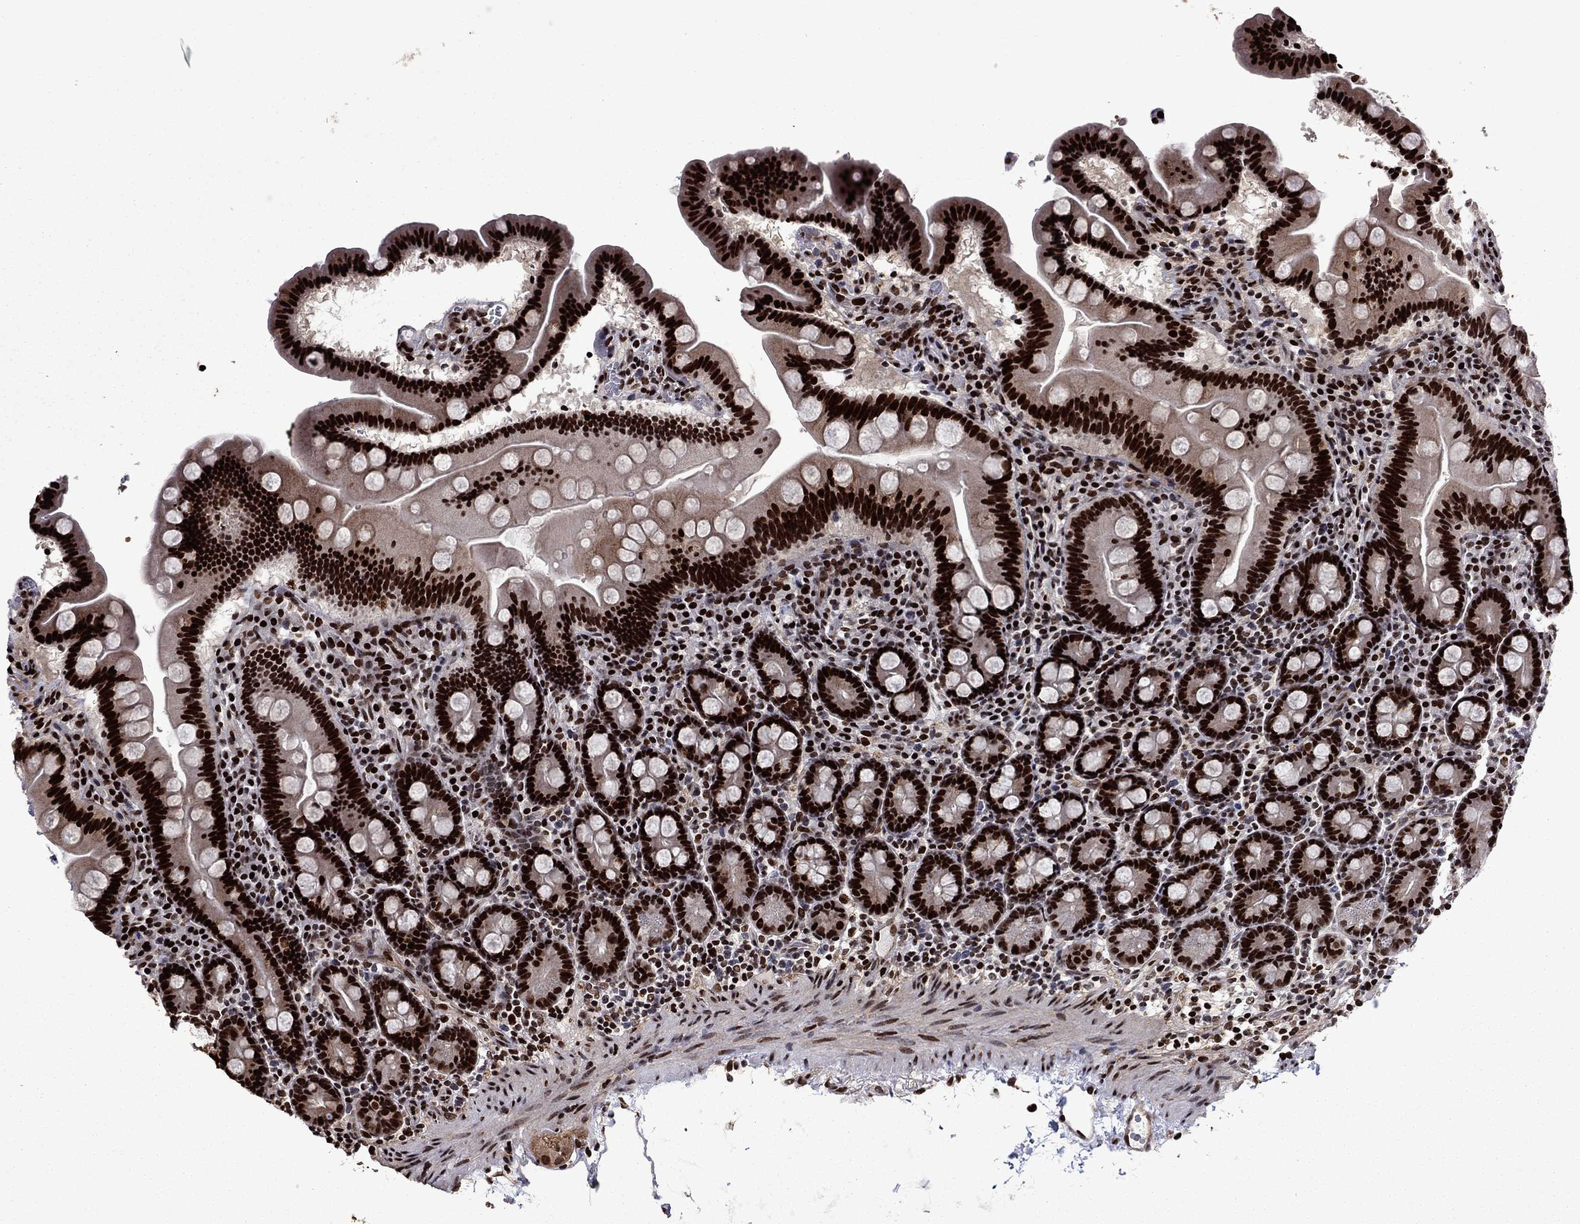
{"staining": {"intensity": "strong", "quantity": ">75%", "location": "nuclear"}, "tissue": "duodenum", "cell_type": "Glandular cells", "image_type": "normal", "snomed": [{"axis": "morphology", "description": "Normal tissue, NOS"}, {"axis": "topography", "description": "Duodenum"}], "caption": "High-power microscopy captured an immunohistochemistry (IHC) micrograph of unremarkable duodenum, revealing strong nuclear staining in approximately >75% of glandular cells. (IHC, brightfield microscopy, high magnification).", "gene": "LIMK1", "patient": {"sex": "male", "age": 59}}